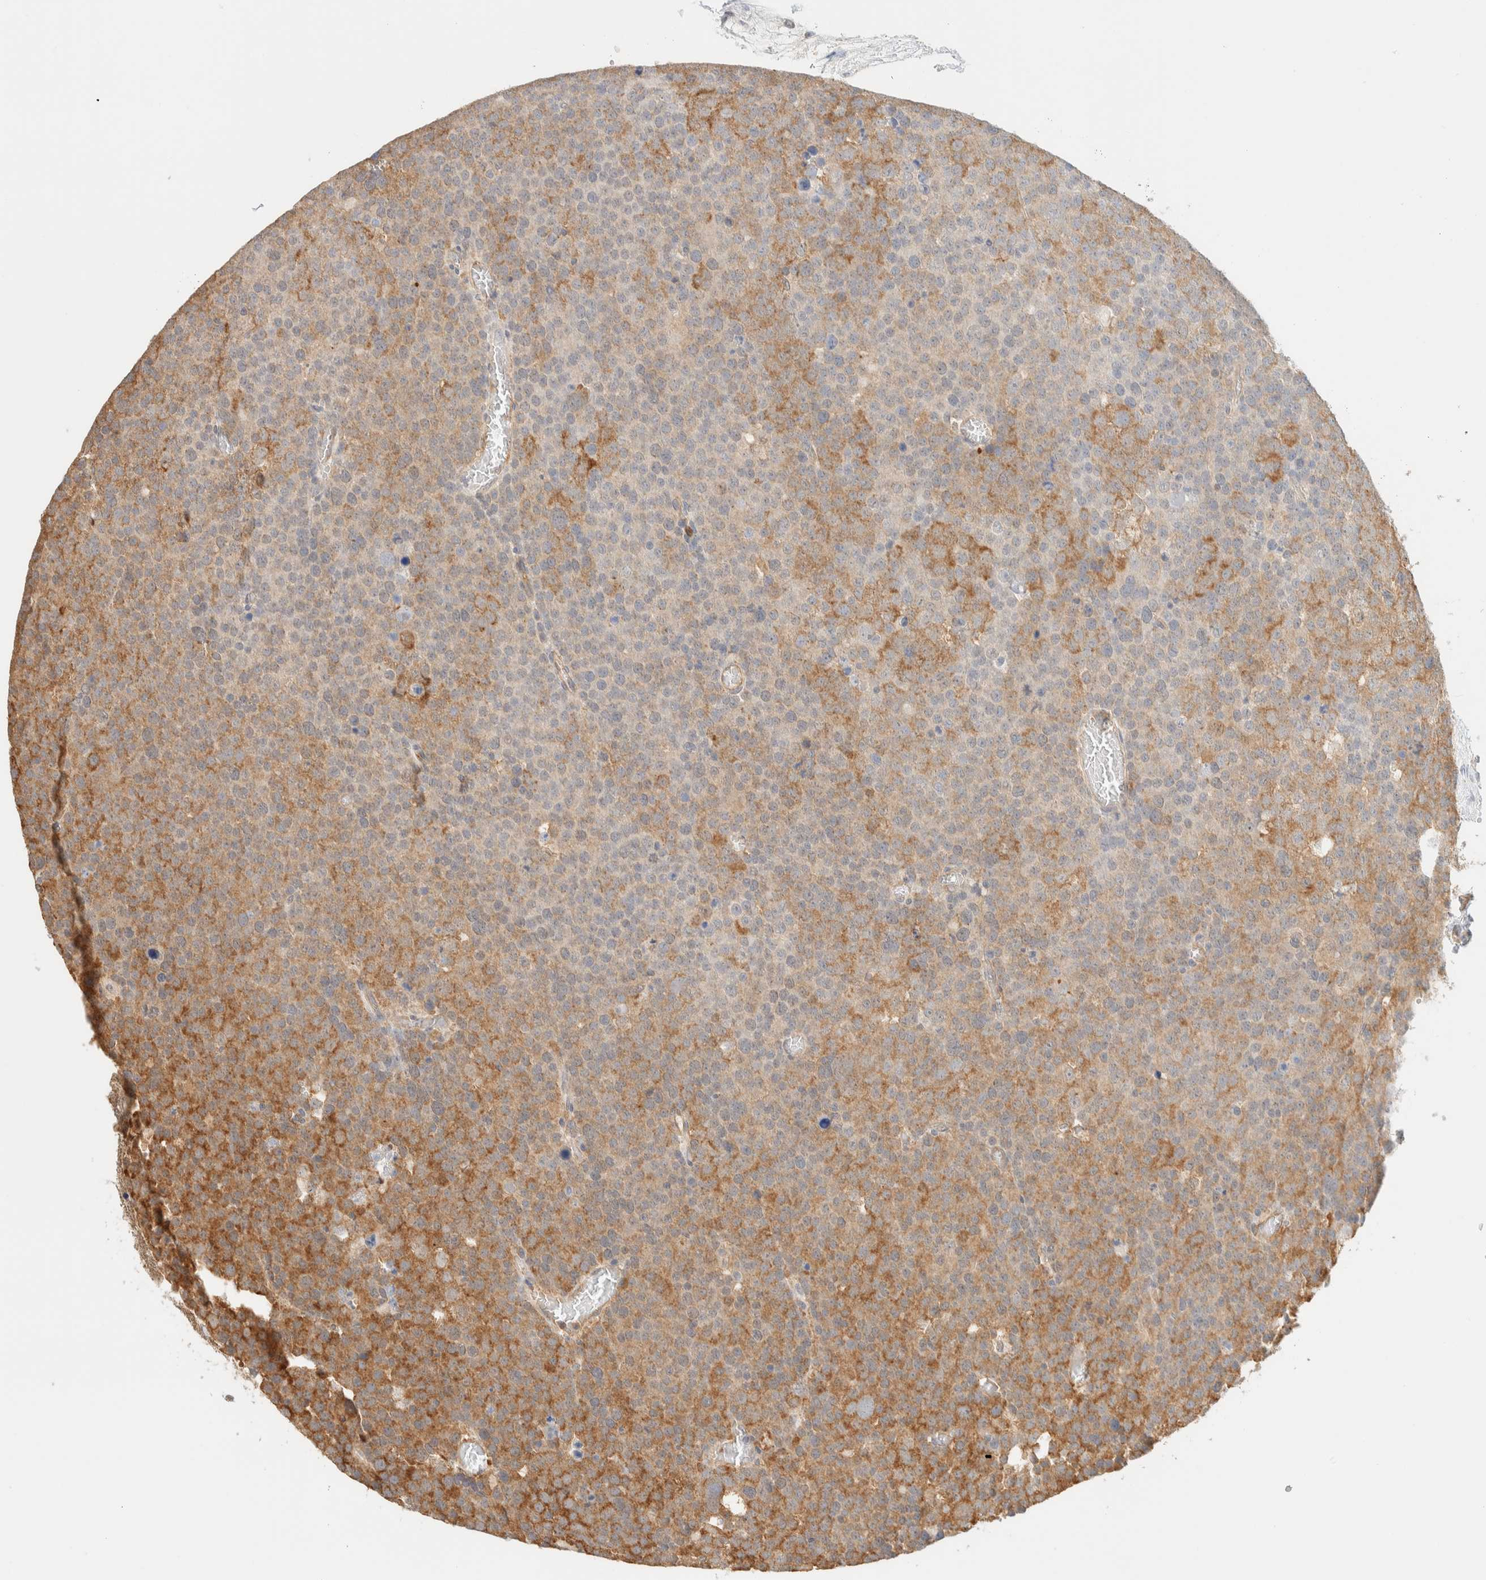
{"staining": {"intensity": "moderate", "quantity": "25%-75%", "location": "cytoplasmic/membranous"}, "tissue": "testis cancer", "cell_type": "Tumor cells", "image_type": "cancer", "snomed": [{"axis": "morphology", "description": "Seminoma, NOS"}, {"axis": "topography", "description": "Testis"}], "caption": "Testis cancer stained with DAB IHC displays medium levels of moderate cytoplasmic/membranous positivity in approximately 25%-75% of tumor cells.", "gene": "TBC1D8B", "patient": {"sex": "male", "age": 71}}